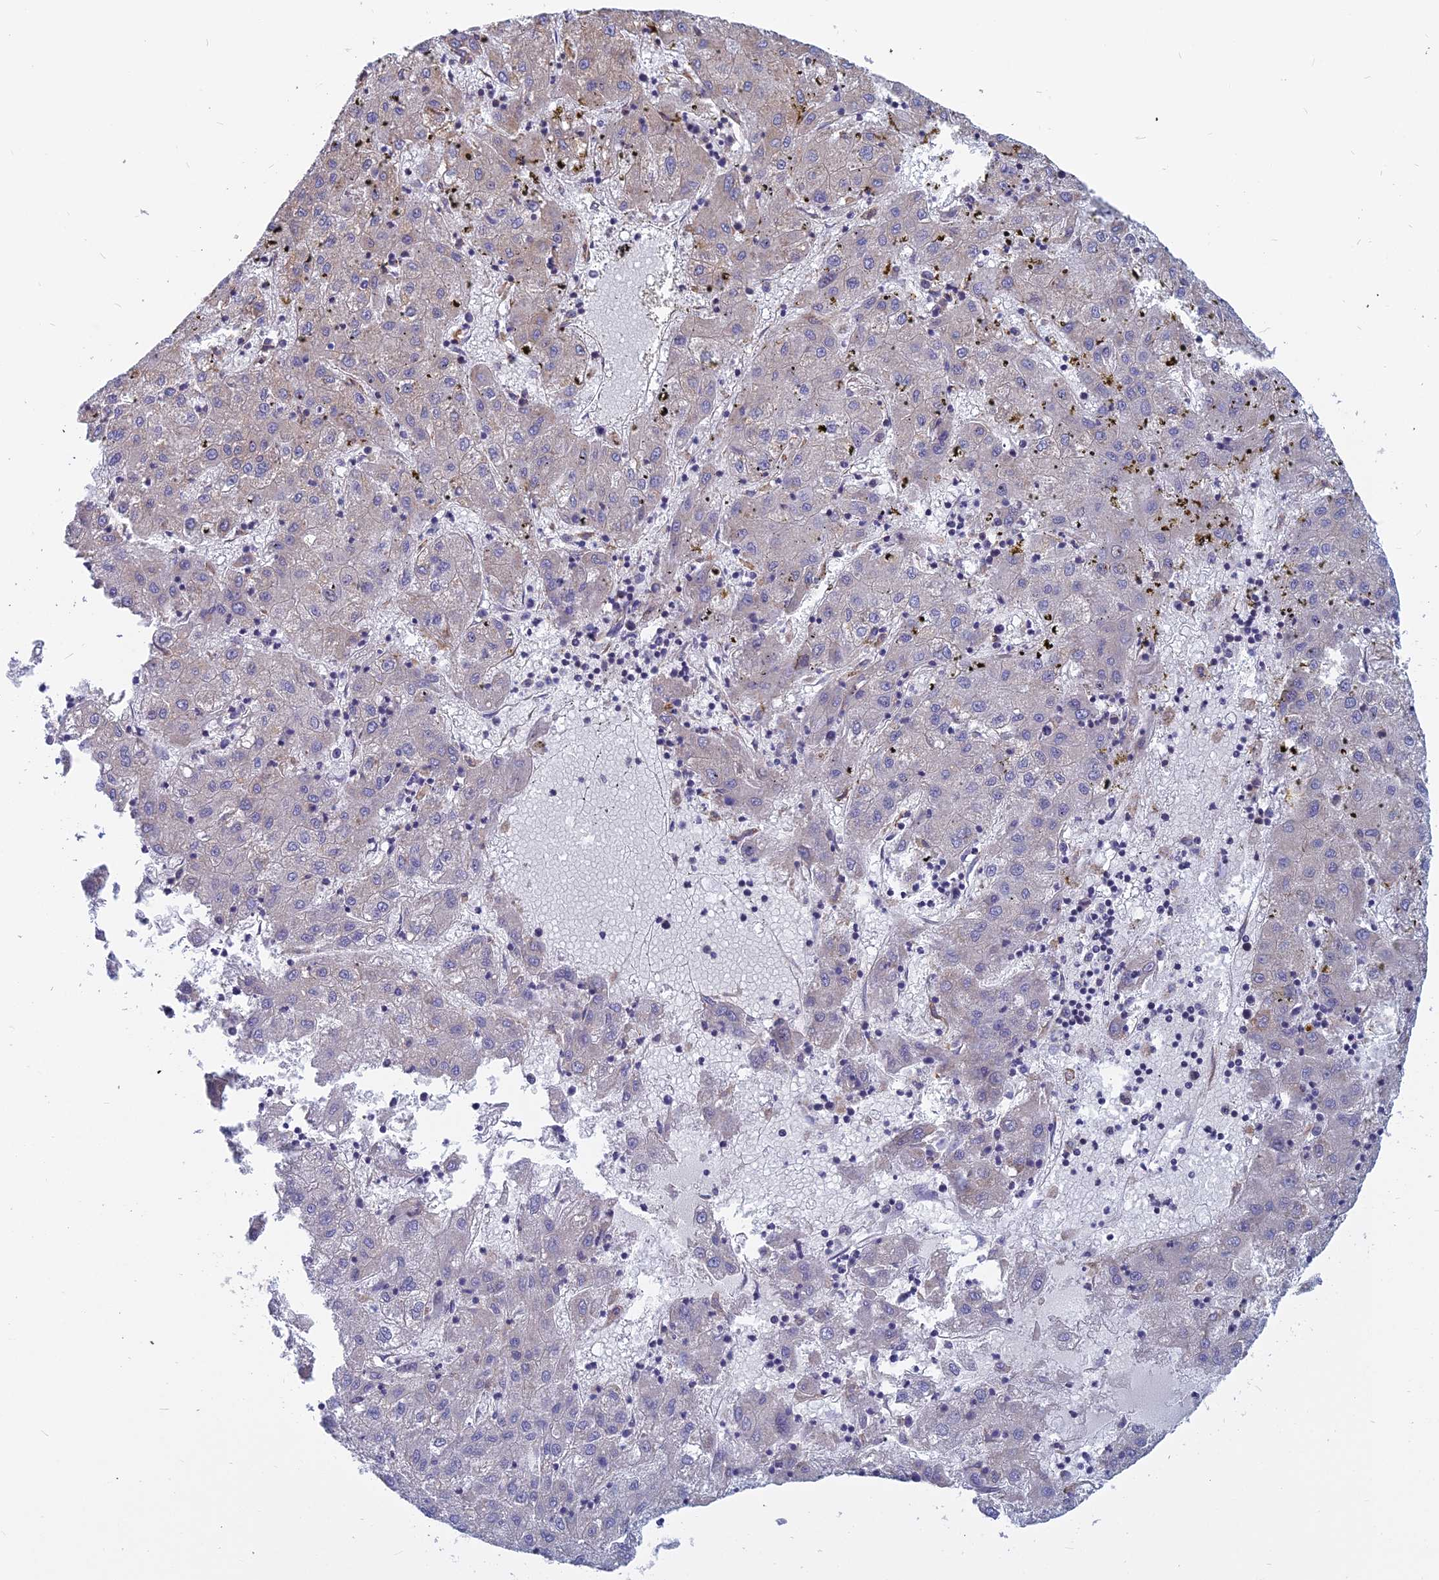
{"staining": {"intensity": "negative", "quantity": "none", "location": "none"}, "tissue": "liver cancer", "cell_type": "Tumor cells", "image_type": "cancer", "snomed": [{"axis": "morphology", "description": "Carcinoma, Hepatocellular, NOS"}, {"axis": "topography", "description": "Liver"}], "caption": "This is an IHC photomicrograph of human liver hepatocellular carcinoma. There is no expression in tumor cells.", "gene": "KIAA1143", "patient": {"sex": "male", "age": 72}}